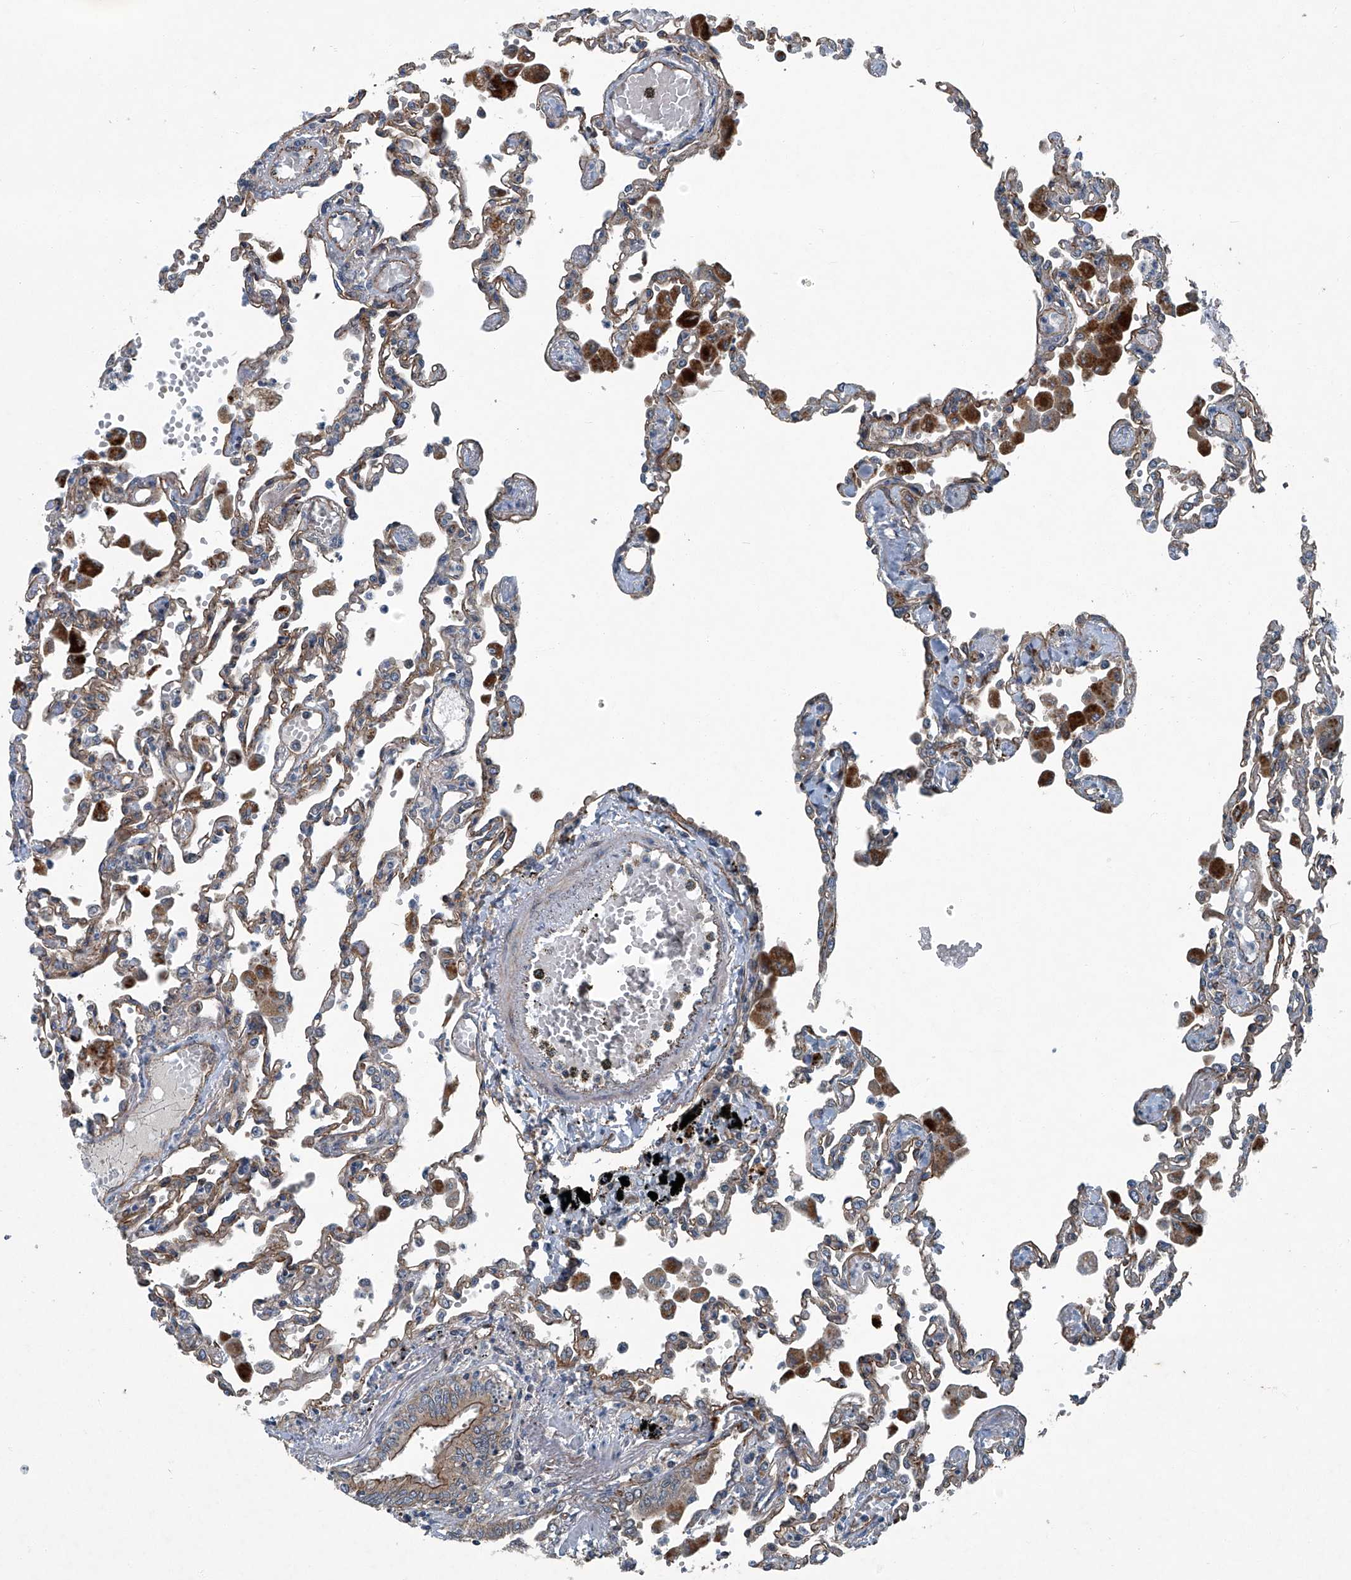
{"staining": {"intensity": "weak", "quantity": "25%-75%", "location": "cytoplasmic/membranous"}, "tissue": "lung", "cell_type": "Alveolar cells", "image_type": "normal", "snomed": [{"axis": "morphology", "description": "Normal tissue, NOS"}, {"axis": "topography", "description": "Bronchus"}, {"axis": "topography", "description": "Lung"}], "caption": "High-power microscopy captured an immunohistochemistry (IHC) micrograph of benign lung, revealing weak cytoplasmic/membranous positivity in about 25%-75% of alveolar cells.", "gene": "SENP2", "patient": {"sex": "female", "age": 49}}